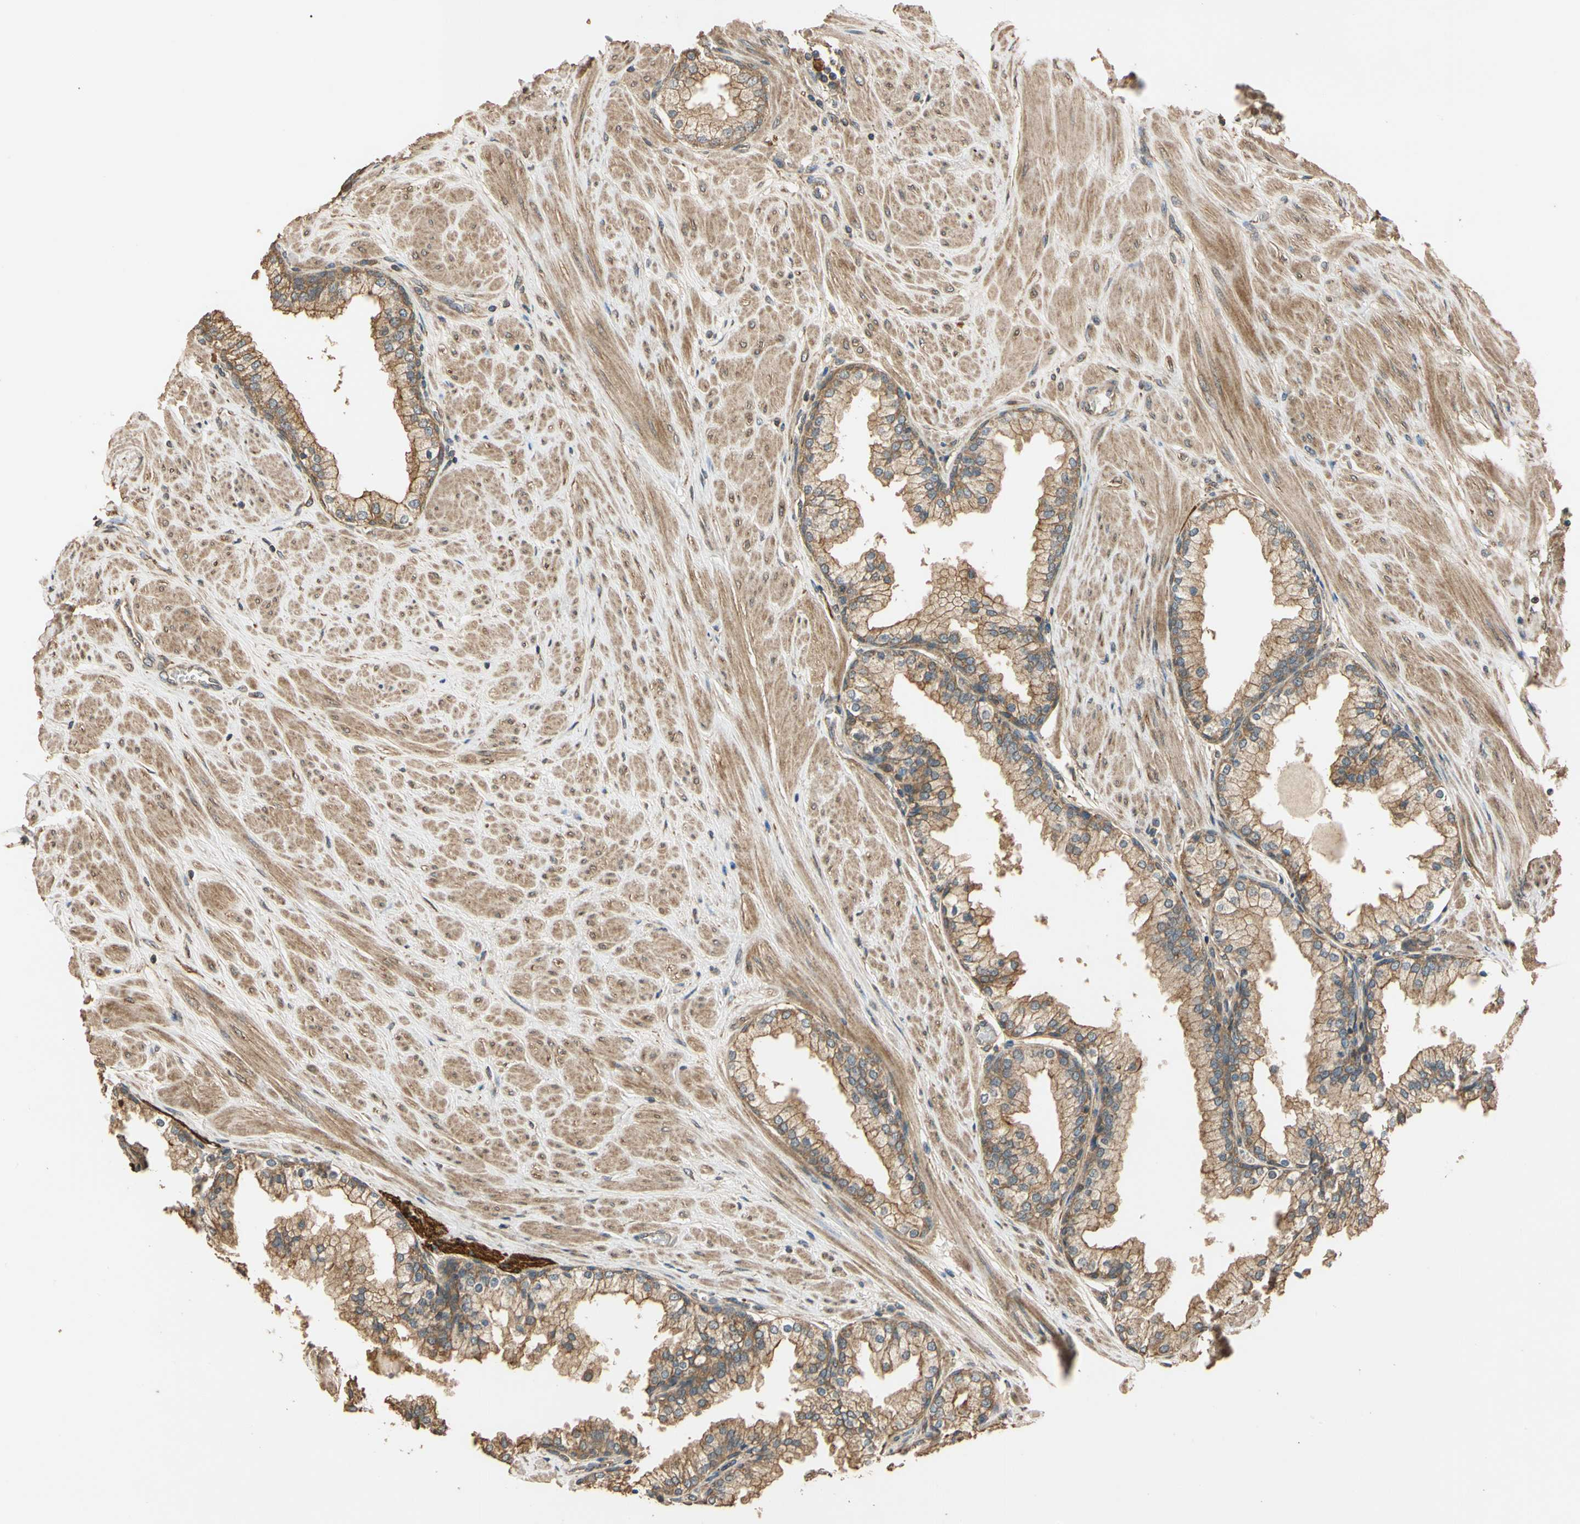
{"staining": {"intensity": "moderate", "quantity": ">75%", "location": "cytoplasmic/membranous"}, "tissue": "prostate", "cell_type": "Glandular cells", "image_type": "normal", "snomed": [{"axis": "morphology", "description": "Normal tissue, NOS"}, {"axis": "topography", "description": "Prostate"}], "caption": "IHC of normal human prostate exhibits medium levels of moderate cytoplasmic/membranous staining in approximately >75% of glandular cells.", "gene": "MGRN1", "patient": {"sex": "male", "age": 51}}